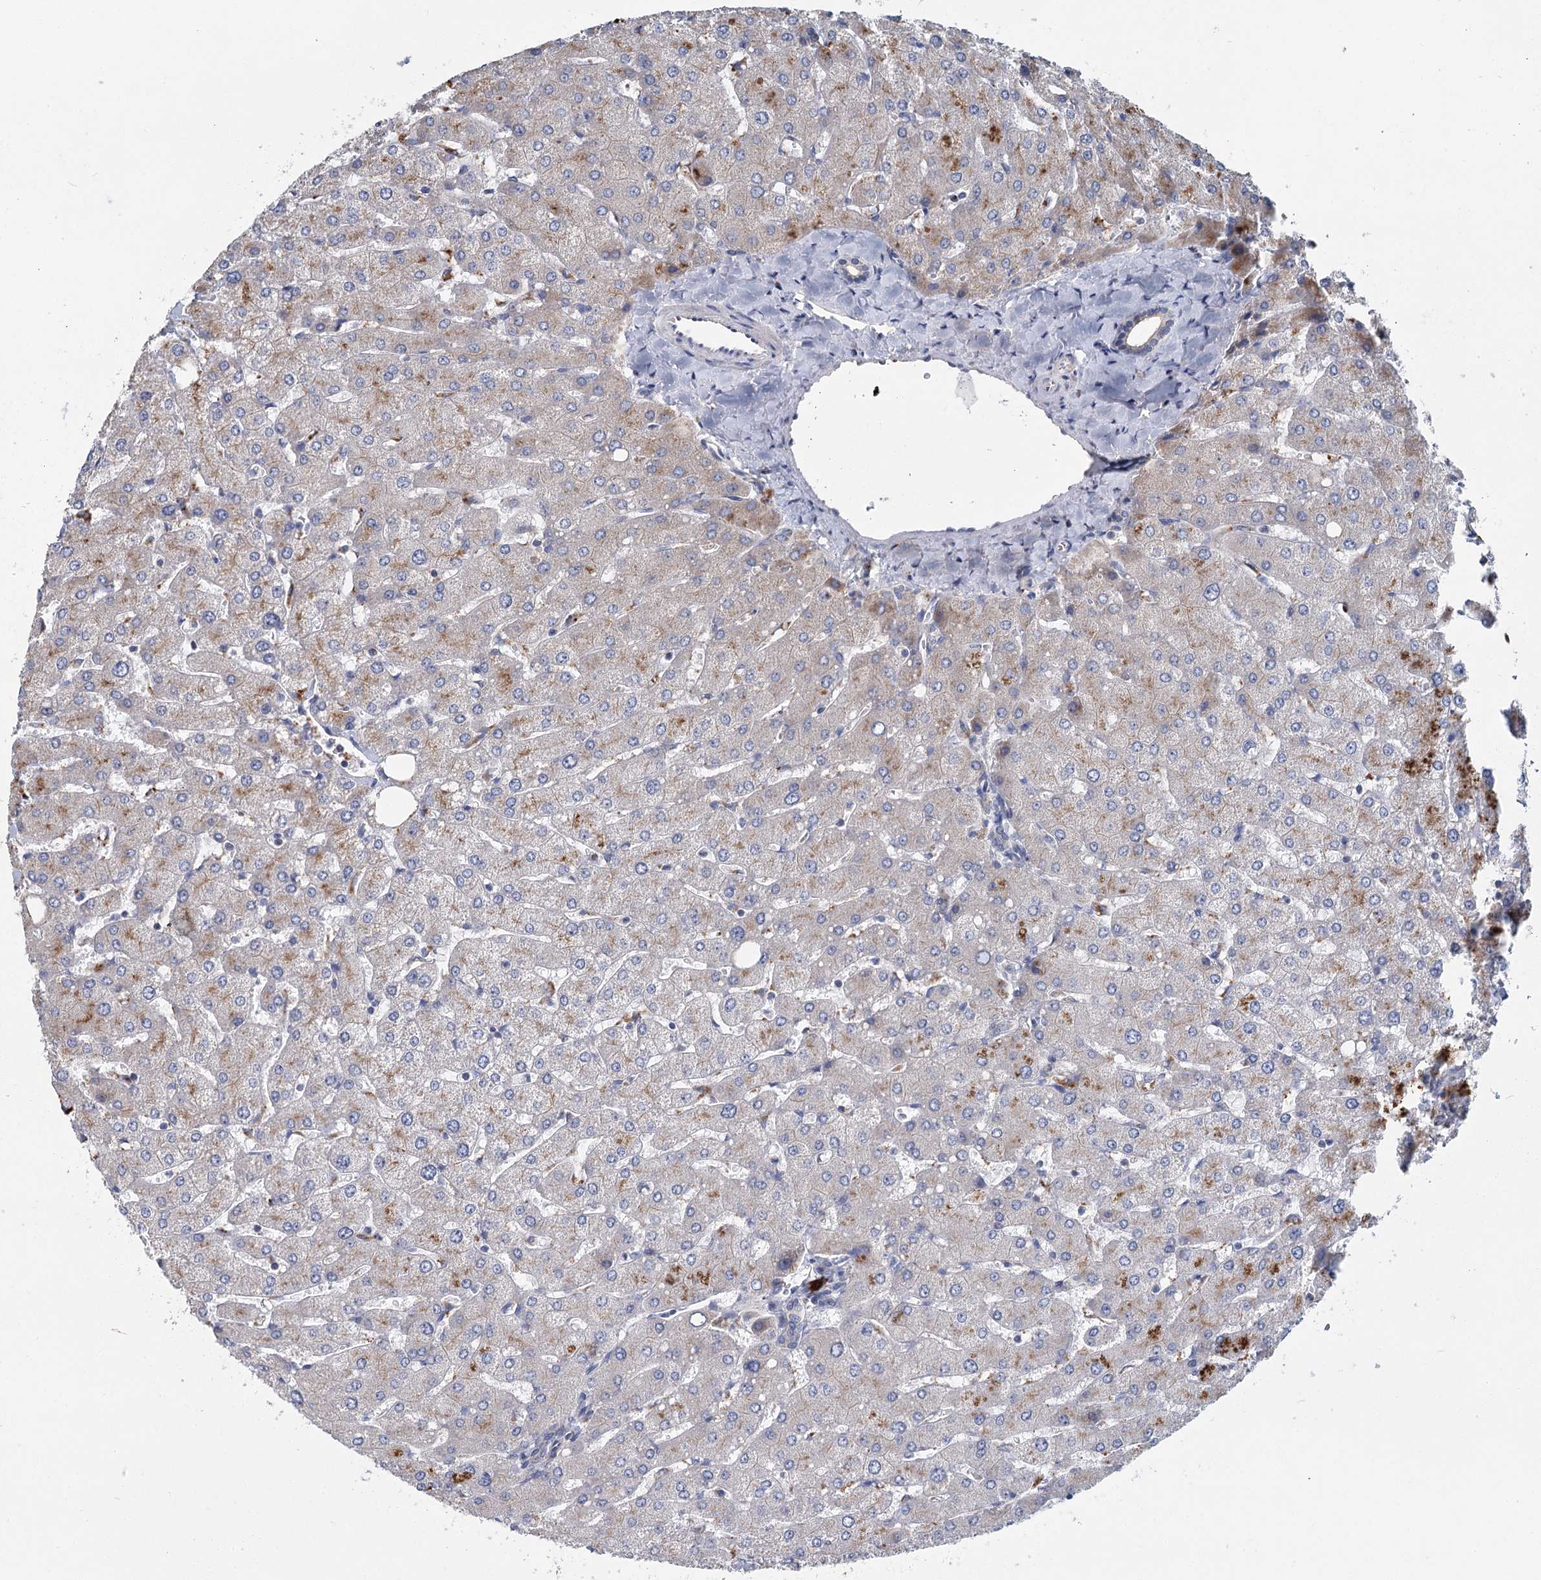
{"staining": {"intensity": "negative", "quantity": "none", "location": "none"}, "tissue": "liver", "cell_type": "Cholangiocytes", "image_type": "normal", "snomed": [{"axis": "morphology", "description": "Normal tissue, NOS"}, {"axis": "topography", "description": "Liver"}], "caption": "Immunohistochemistry (IHC) photomicrograph of normal liver stained for a protein (brown), which reveals no expression in cholangiocytes. (DAB (3,3'-diaminobenzidine) immunohistochemistry (IHC), high magnification).", "gene": "ANKRD16", "patient": {"sex": "male", "age": 55}}